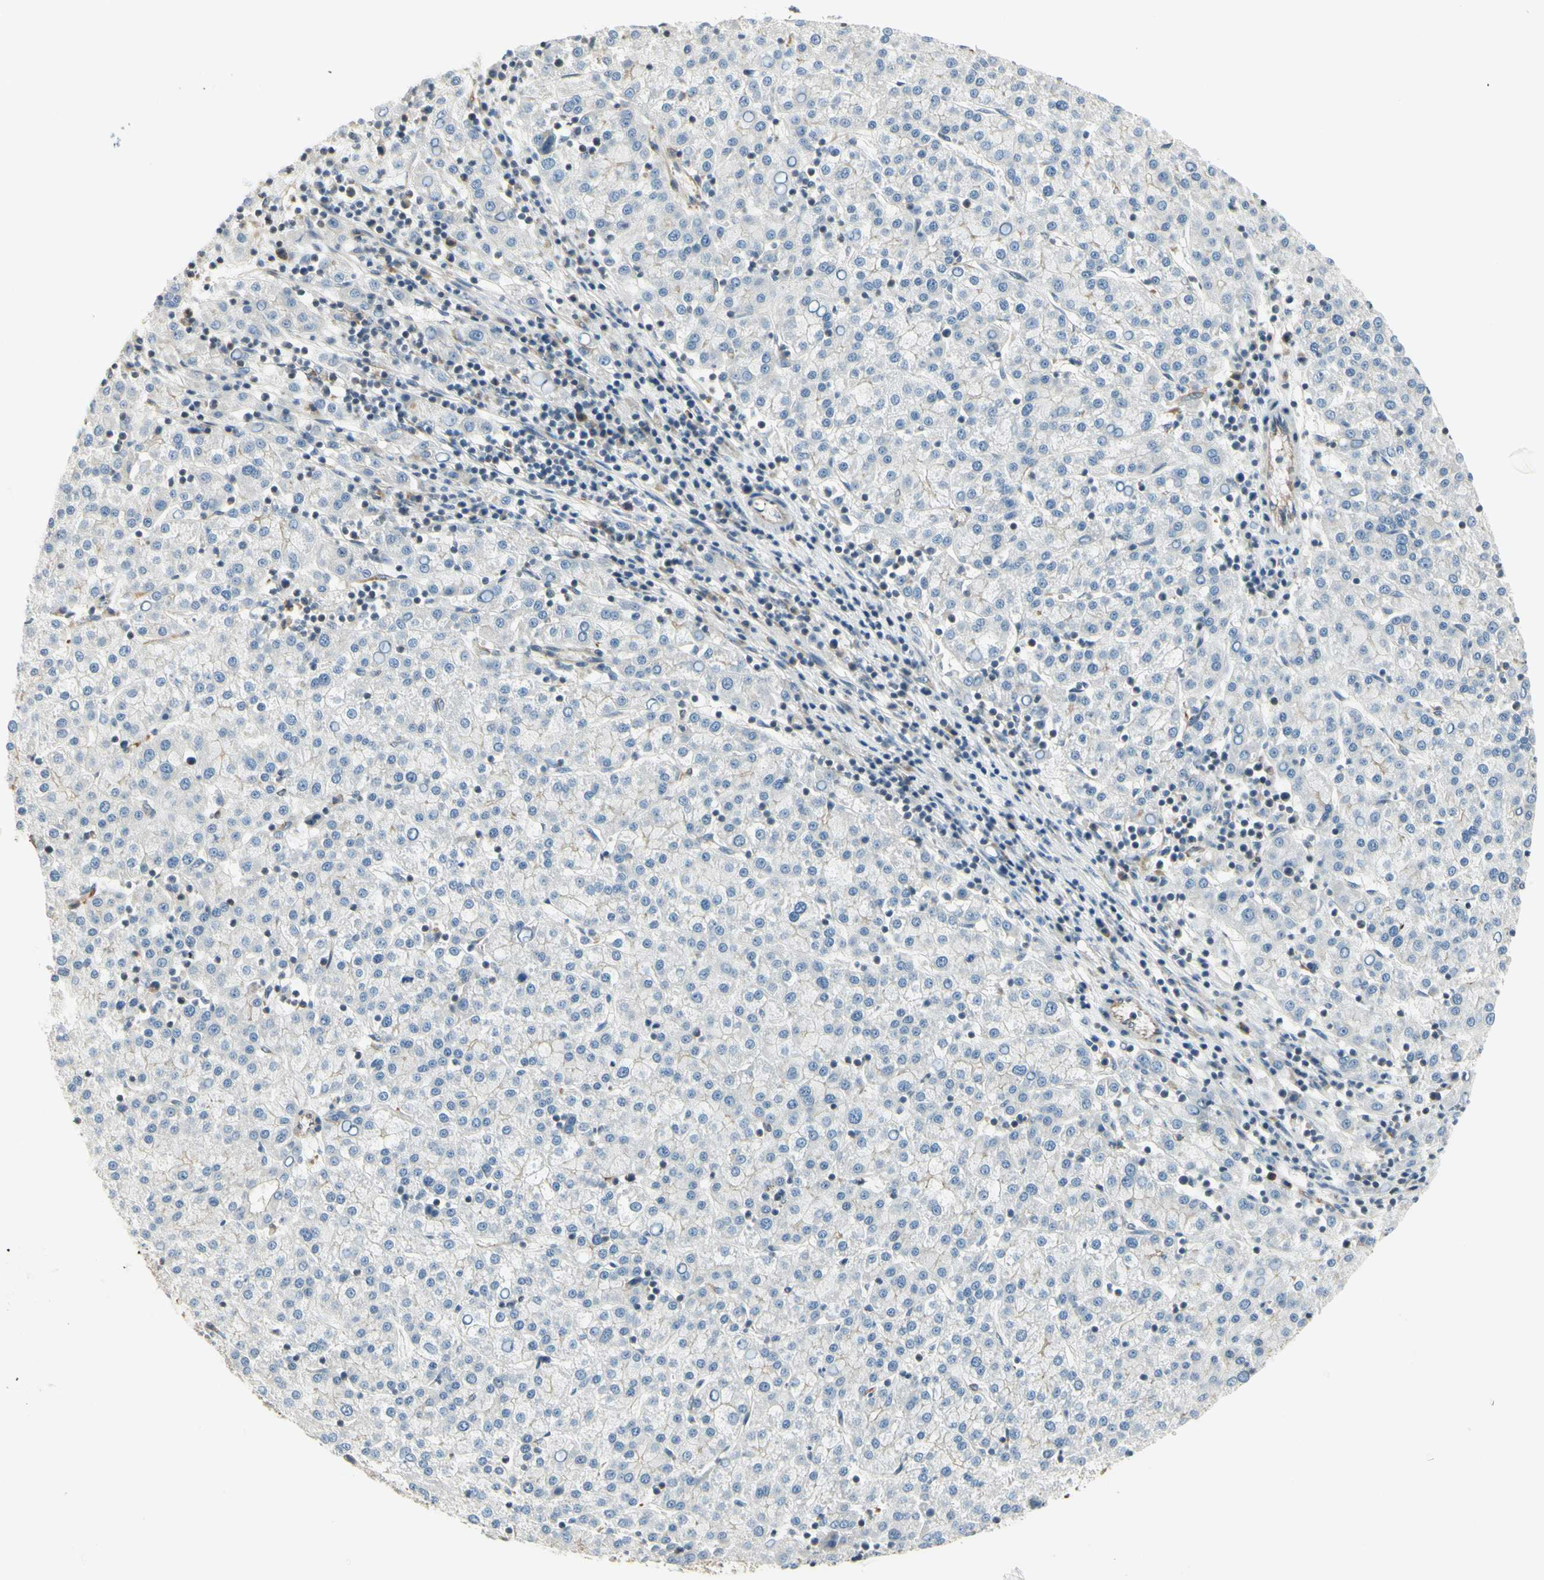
{"staining": {"intensity": "negative", "quantity": "none", "location": "none"}, "tissue": "liver cancer", "cell_type": "Tumor cells", "image_type": "cancer", "snomed": [{"axis": "morphology", "description": "Carcinoma, Hepatocellular, NOS"}, {"axis": "topography", "description": "Liver"}], "caption": "Tumor cells are negative for protein expression in human hepatocellular carcinoma (liver). (Stains: DAB (3,3'-diaminobenzidine) immunohistochemistry with hematoxylin counter stain, Microscopy: brightfield microscopy at high magnification).", "gene": "IGDCC4", "patient": {"sex": "female", "age": 58}}